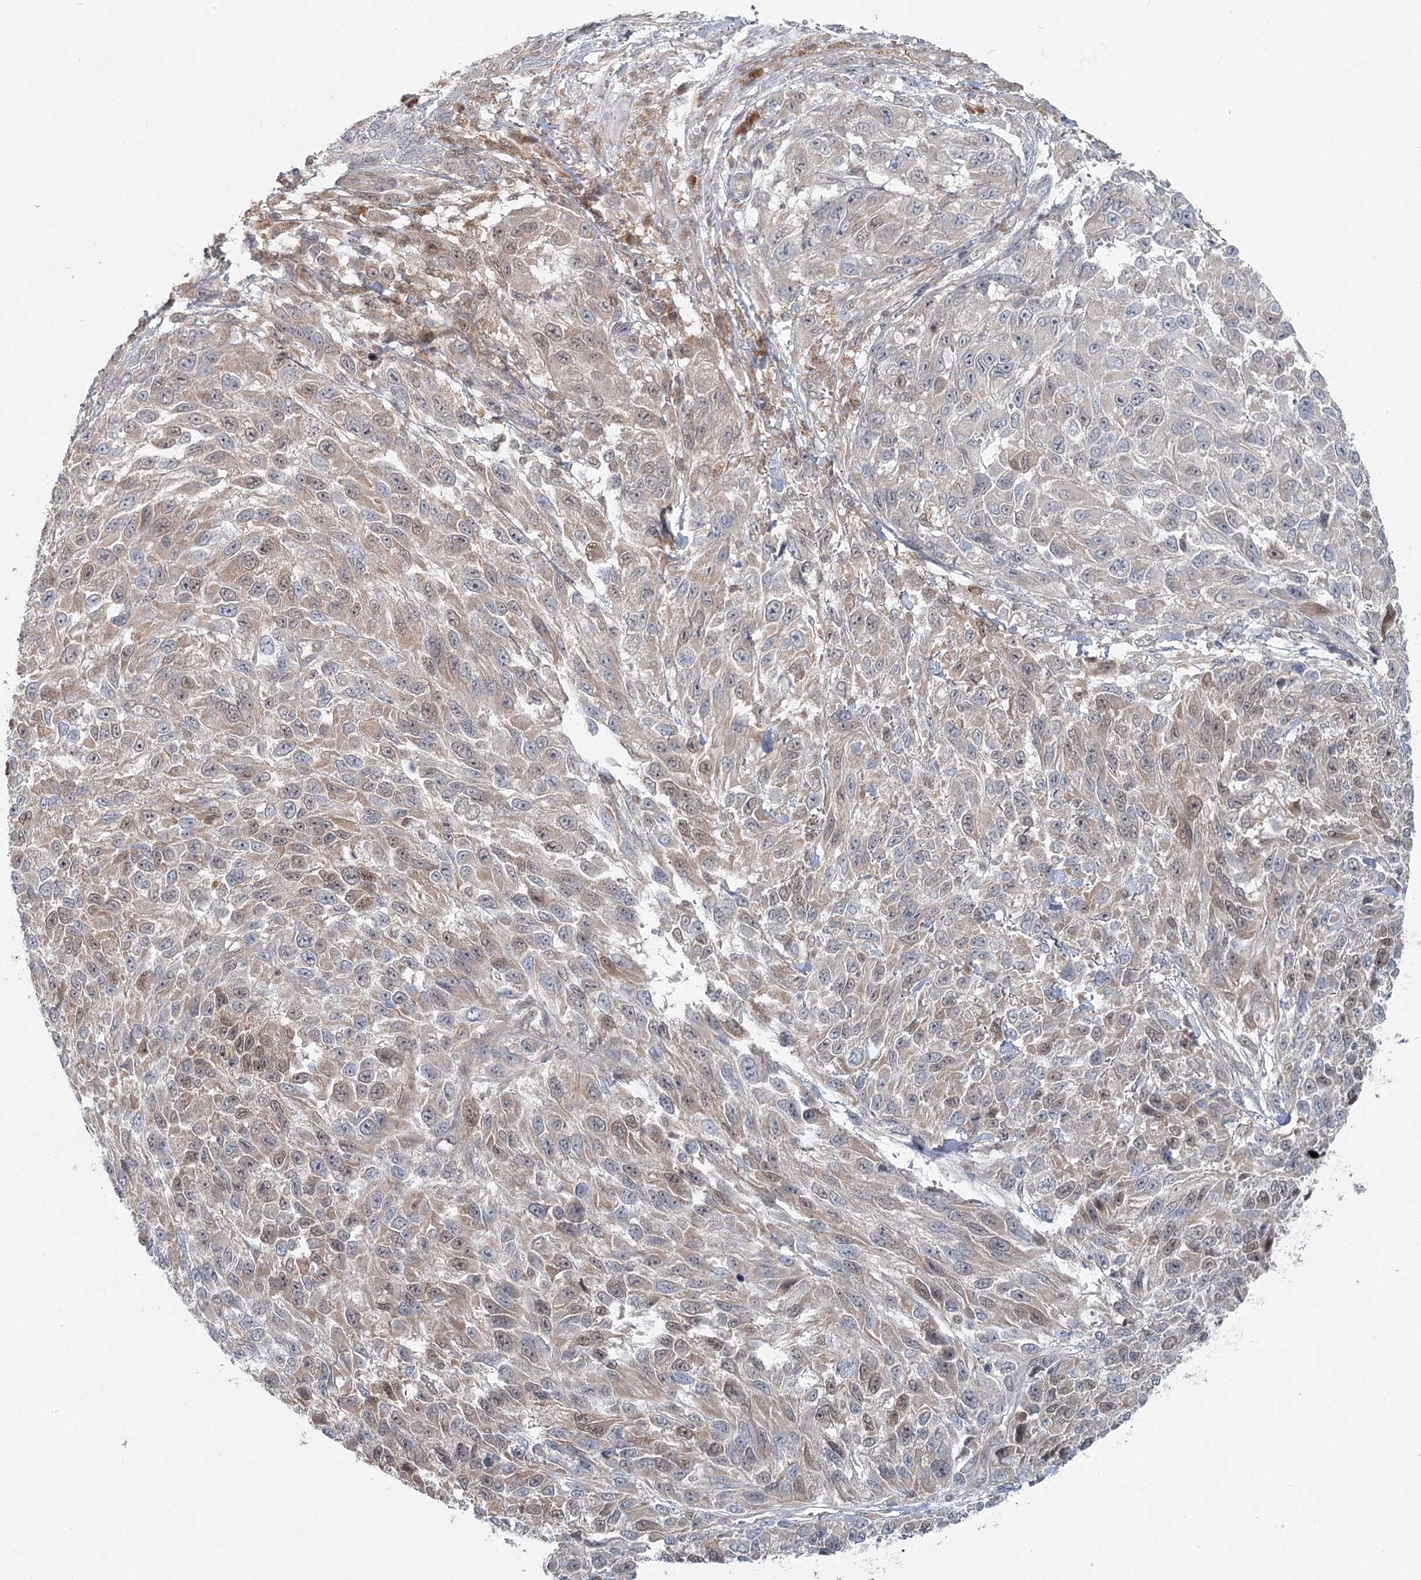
{"staining": {"intensity": "weak", "quantity": "25%-75%", "location": "cytoplasmic/membranous,nuclear"}, "tissue": "melanoma", "cell_type": "Tumor cells", "image_type": "cancer", "snomed": [{"axis": "morphology", "description": "Malignant melanoma, NOS"}, {"axis": "topography", "description": "Skin"}], "caption": "Immunohistochemistry micrograph of human malignant melanoma stained for a protein (brown), which demonstrates low levels of weak cytoplasmic/membranous and nuclear expression in approximately 25%-75% of tumor cells.", "gene": "THNSL1", "patient": {"sex": "female", "age": 96}}